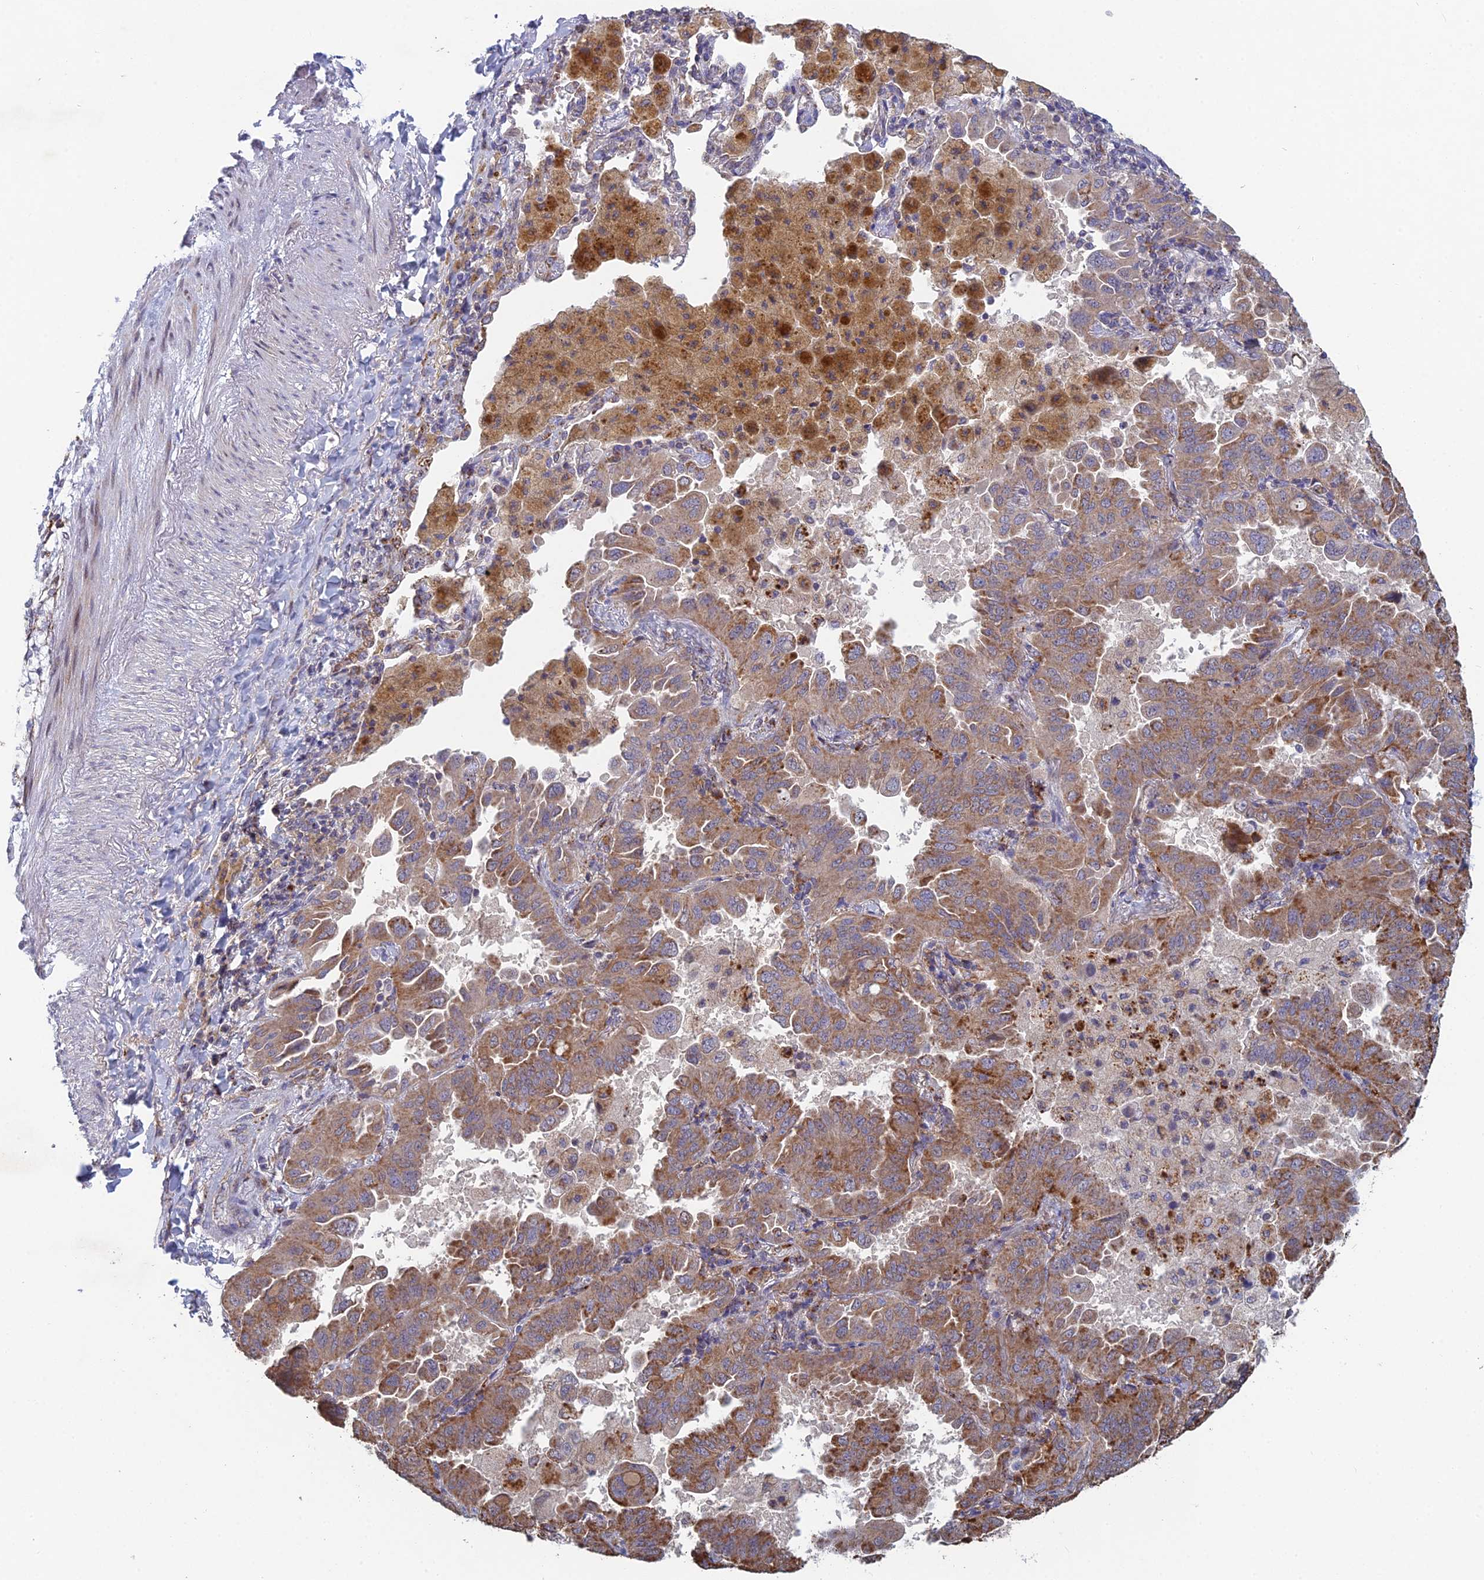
{"staining": {"intensity": "moderate", "quantity": ">75%", "location": "cytoplasmic/membranous"}, "tissue": "lung cancer", "cell_type": "Tumor cells", "image_type": "cancer", "snomed": [{"axis": "morphology", "description": "Adenocarcinoma, NOS"}, {"axis": "topography", "description": "Lung"}], "caption": "Lung adenocarcinoma stained with a protein marker exhibits moderate staining in tumor cells.", "gene": "FOXS1", "patient": {"sex": "male", "age": 64}}